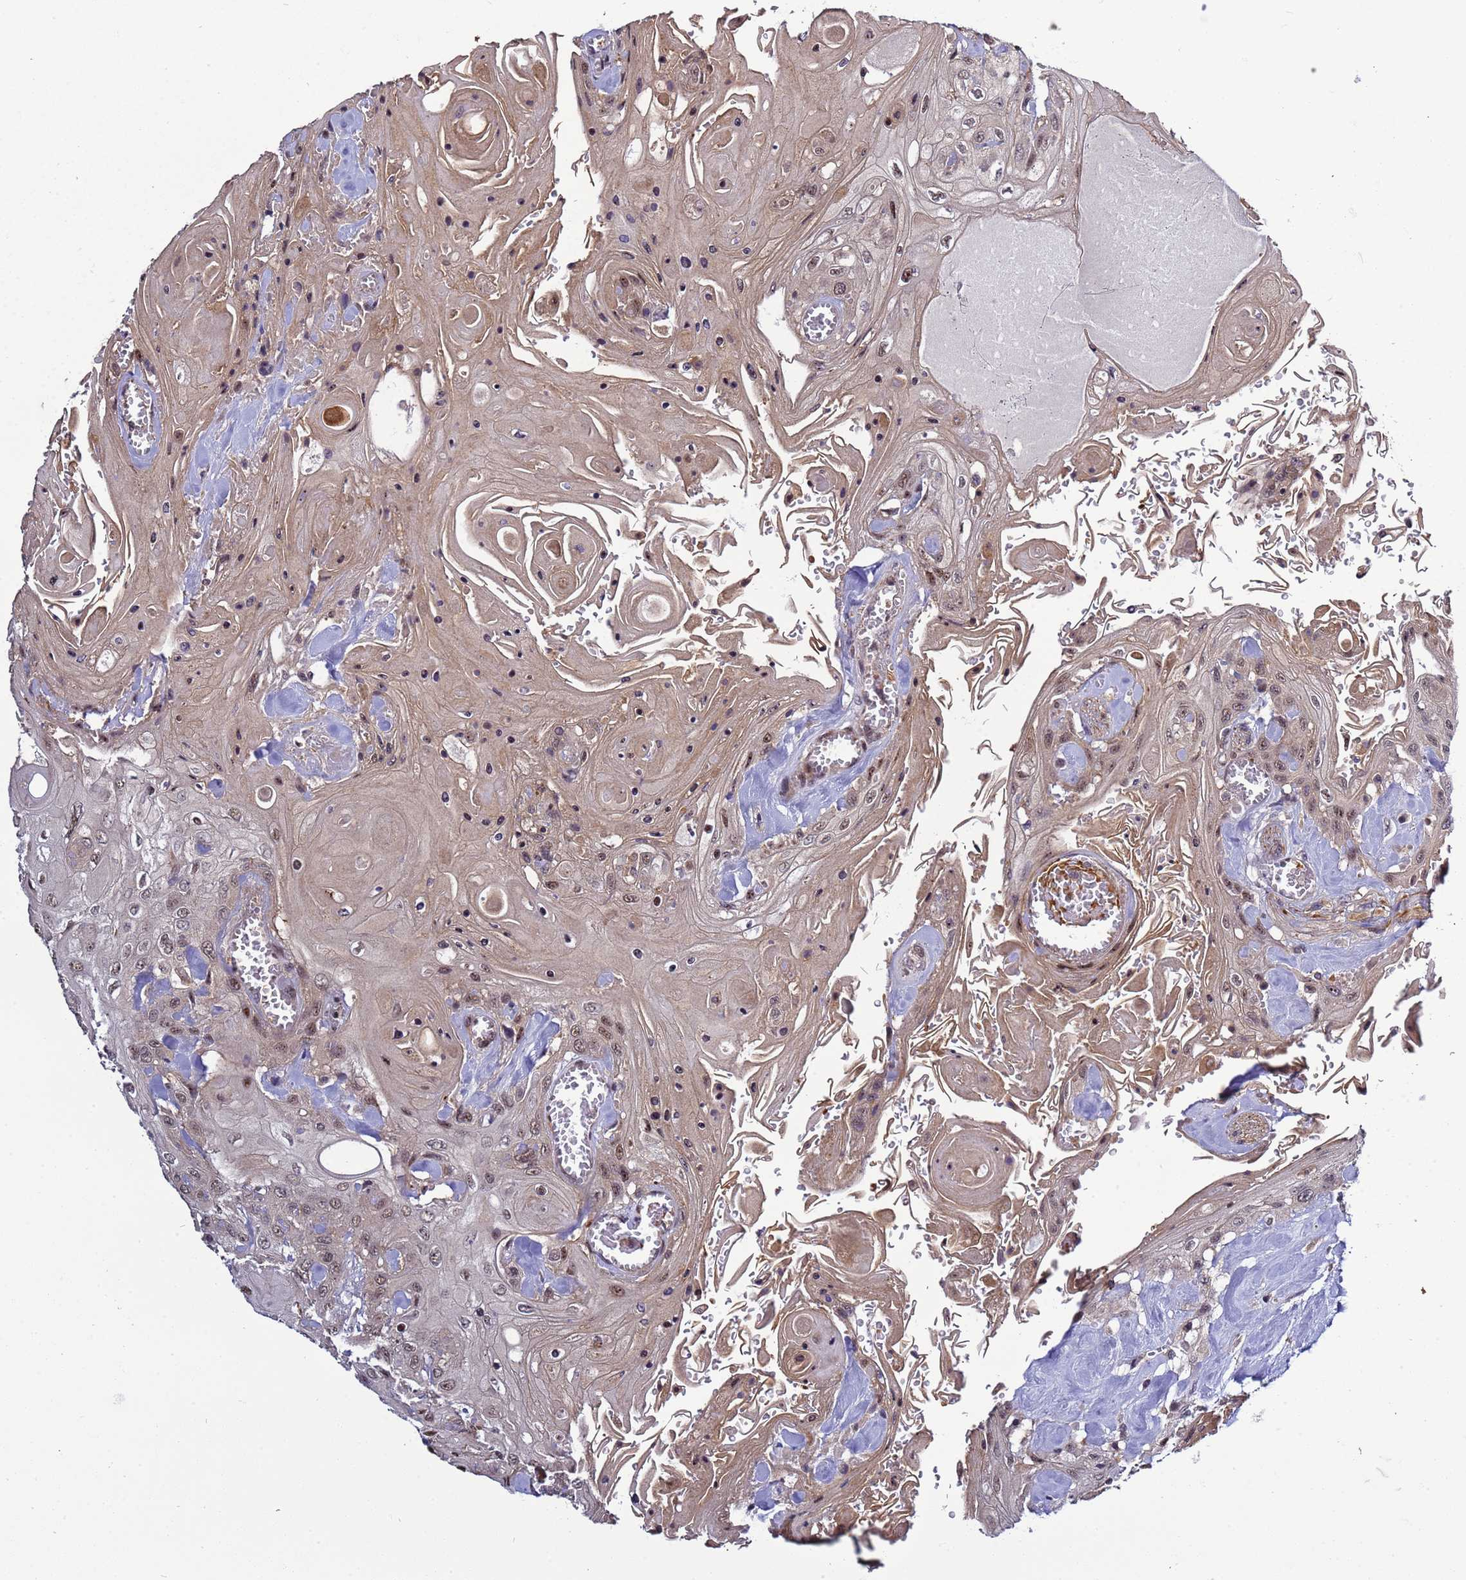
{"staining": {"intensity": "weak", "quantity": ">75%", "location": "cytoplasmic/membranous,nuclear"}, "tissue": "head and neck cancer", "cell_type": "Tumor cells", "image_type": "cancer", "snomed": [{"axis": "morphology", "description": "Squamous cell carcinoma, NOS"}, {"axis": "topography", "description": "Head-Neck"}], "caption": "This micrograph demonstrates head and neck cancer (squamous cell carcinoma) stained with immunohistochemistry to label a protein in brown. The cytoplasmic/membranous and nuclear of tumor cells show weak positivity for the protein. Nuclei are counter-stained blue.", "gene": "GEN1", "patient": {"sex": "female", "age": 43}}